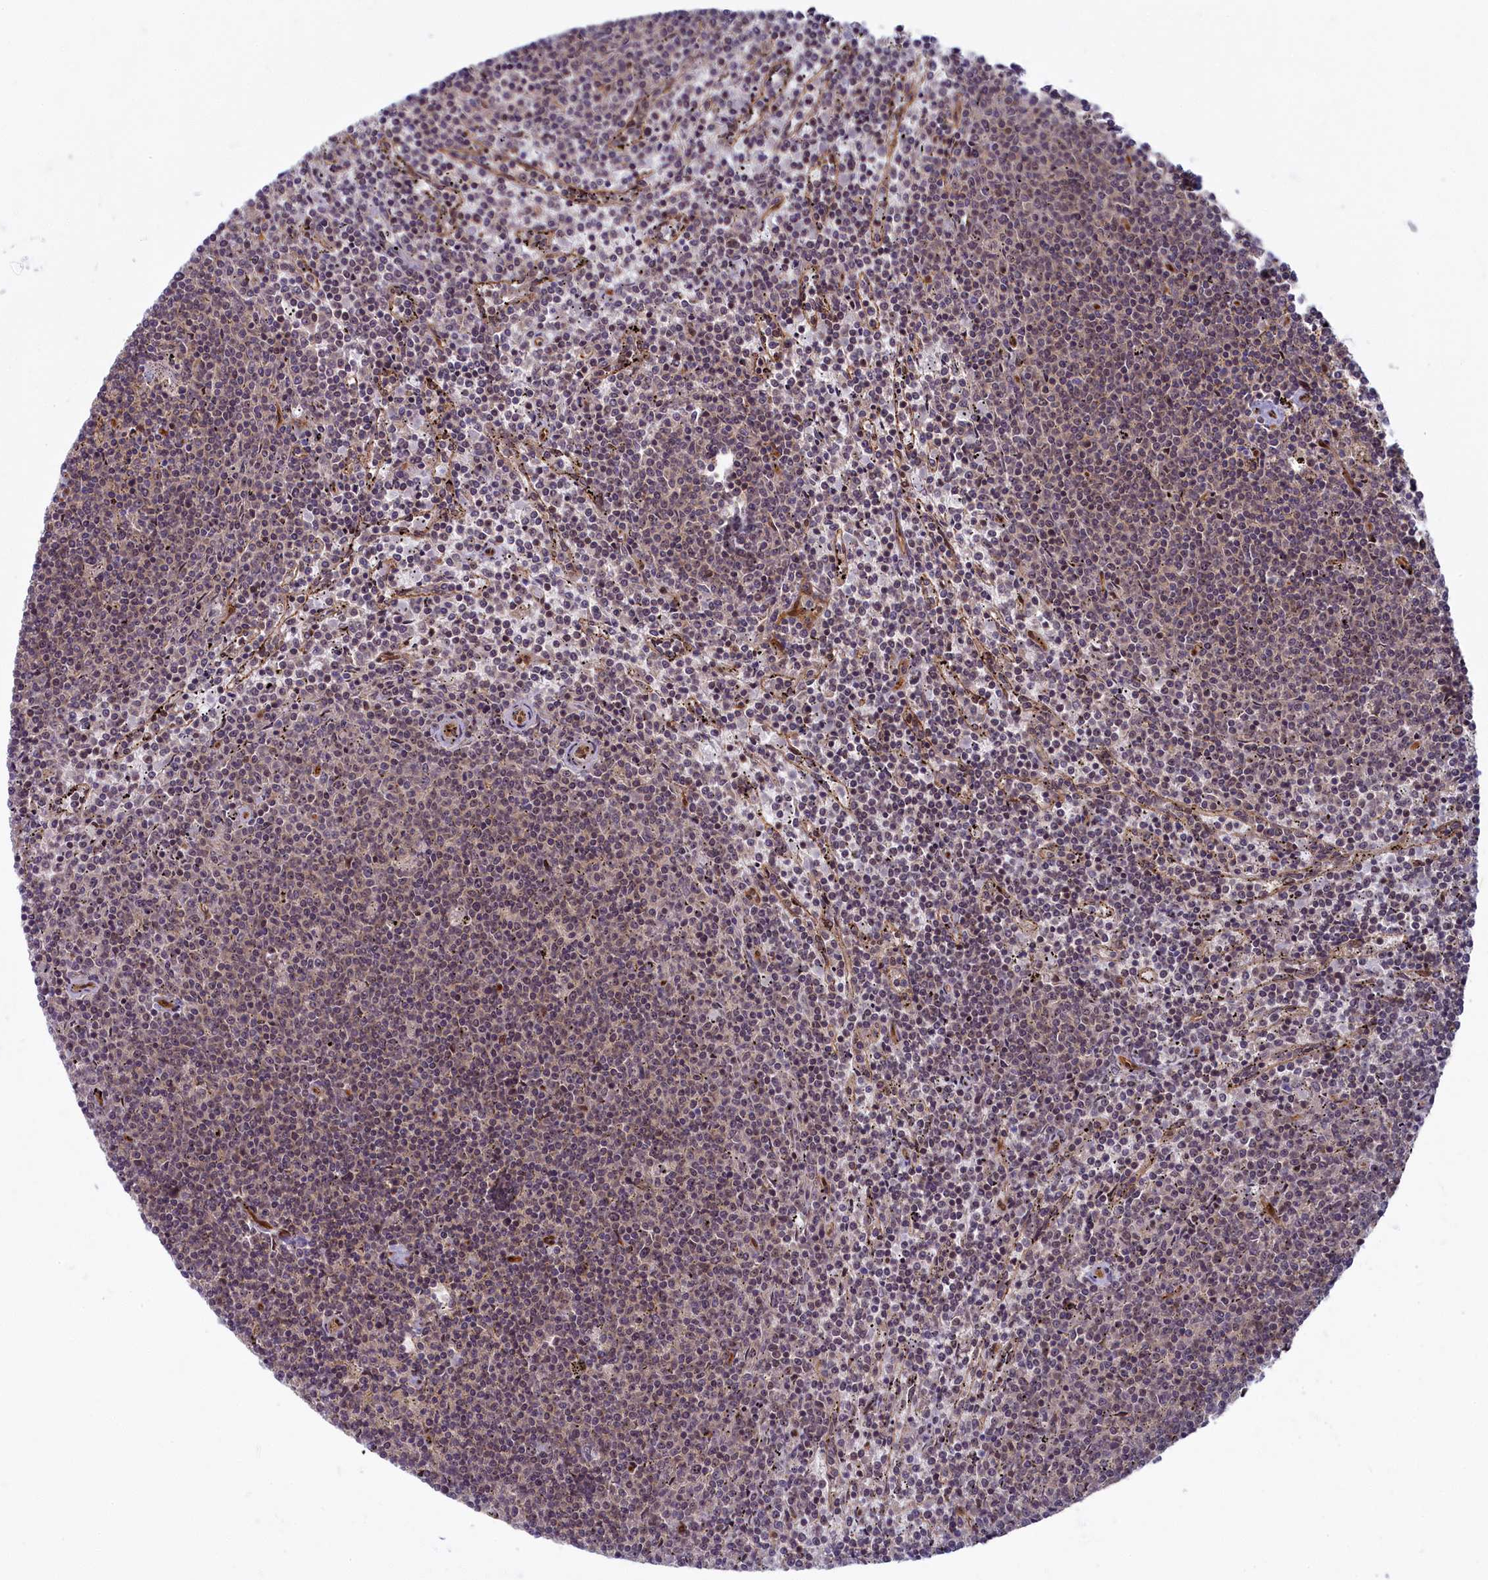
{"staining": {"intensity": "weak", "quantity": "<25%", "location": "nuclear"}, "tissue": "lymphoma", "cell_type": "Tumor cells", "image_type": "cancer", "snomed": [{"axis": "morphology", "description": "Malignant lymphoma, non-Hodgkin's type, Low grade"}, {"axis": "topography", "description": "Spleen"}], "caption": "IHC of human lymphoma shows no staining in tumor cells. The staining is performed using DAB (3,3'-diaminobenzidine) brown chromogen with nuclei counter-stained in using hematoxylin.", "gene": "SNRK", "patient": {"sex": "female", "age": 50}}